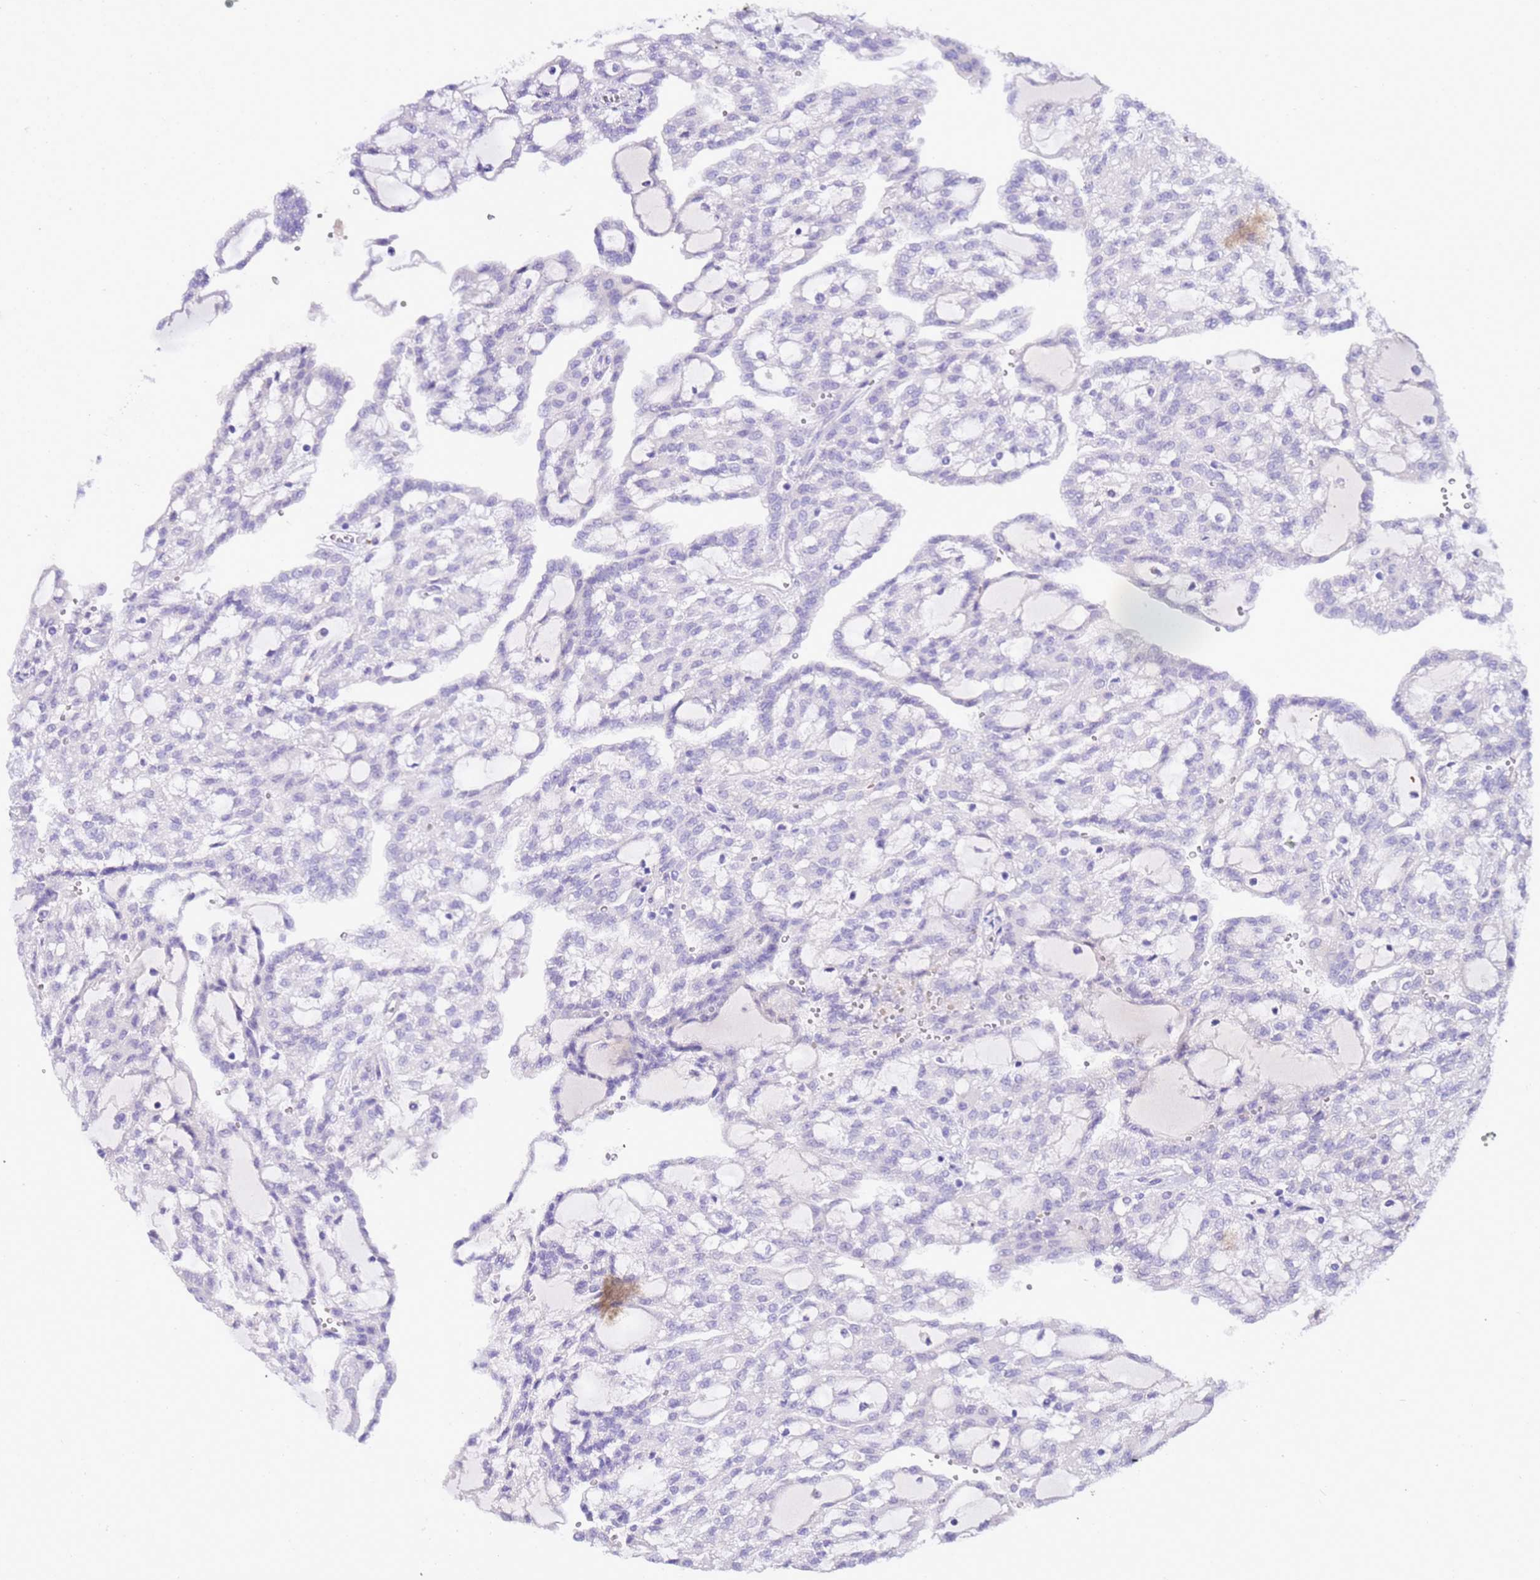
{"staining": {"intensity": "negative", "quantity": "none", "location": "none"}, "tissue": "renal cancer", "cell_type": "Tumor cells", "image_type": "cancer", "snomed": [{"axis": "morphology", "description": "Adenocarcinoma, NOS"}, {"axis": "topography", "description": "Kidney"}], "caption": "An immunohistochemistry (IHC) photomicrograph of renal cancer is shown. There is no staining in tumor cells of renal cancer. Nuclei are stained in blue.", "gene": "DCDC2B", "patient": {"sex": "male", "age": 63}}